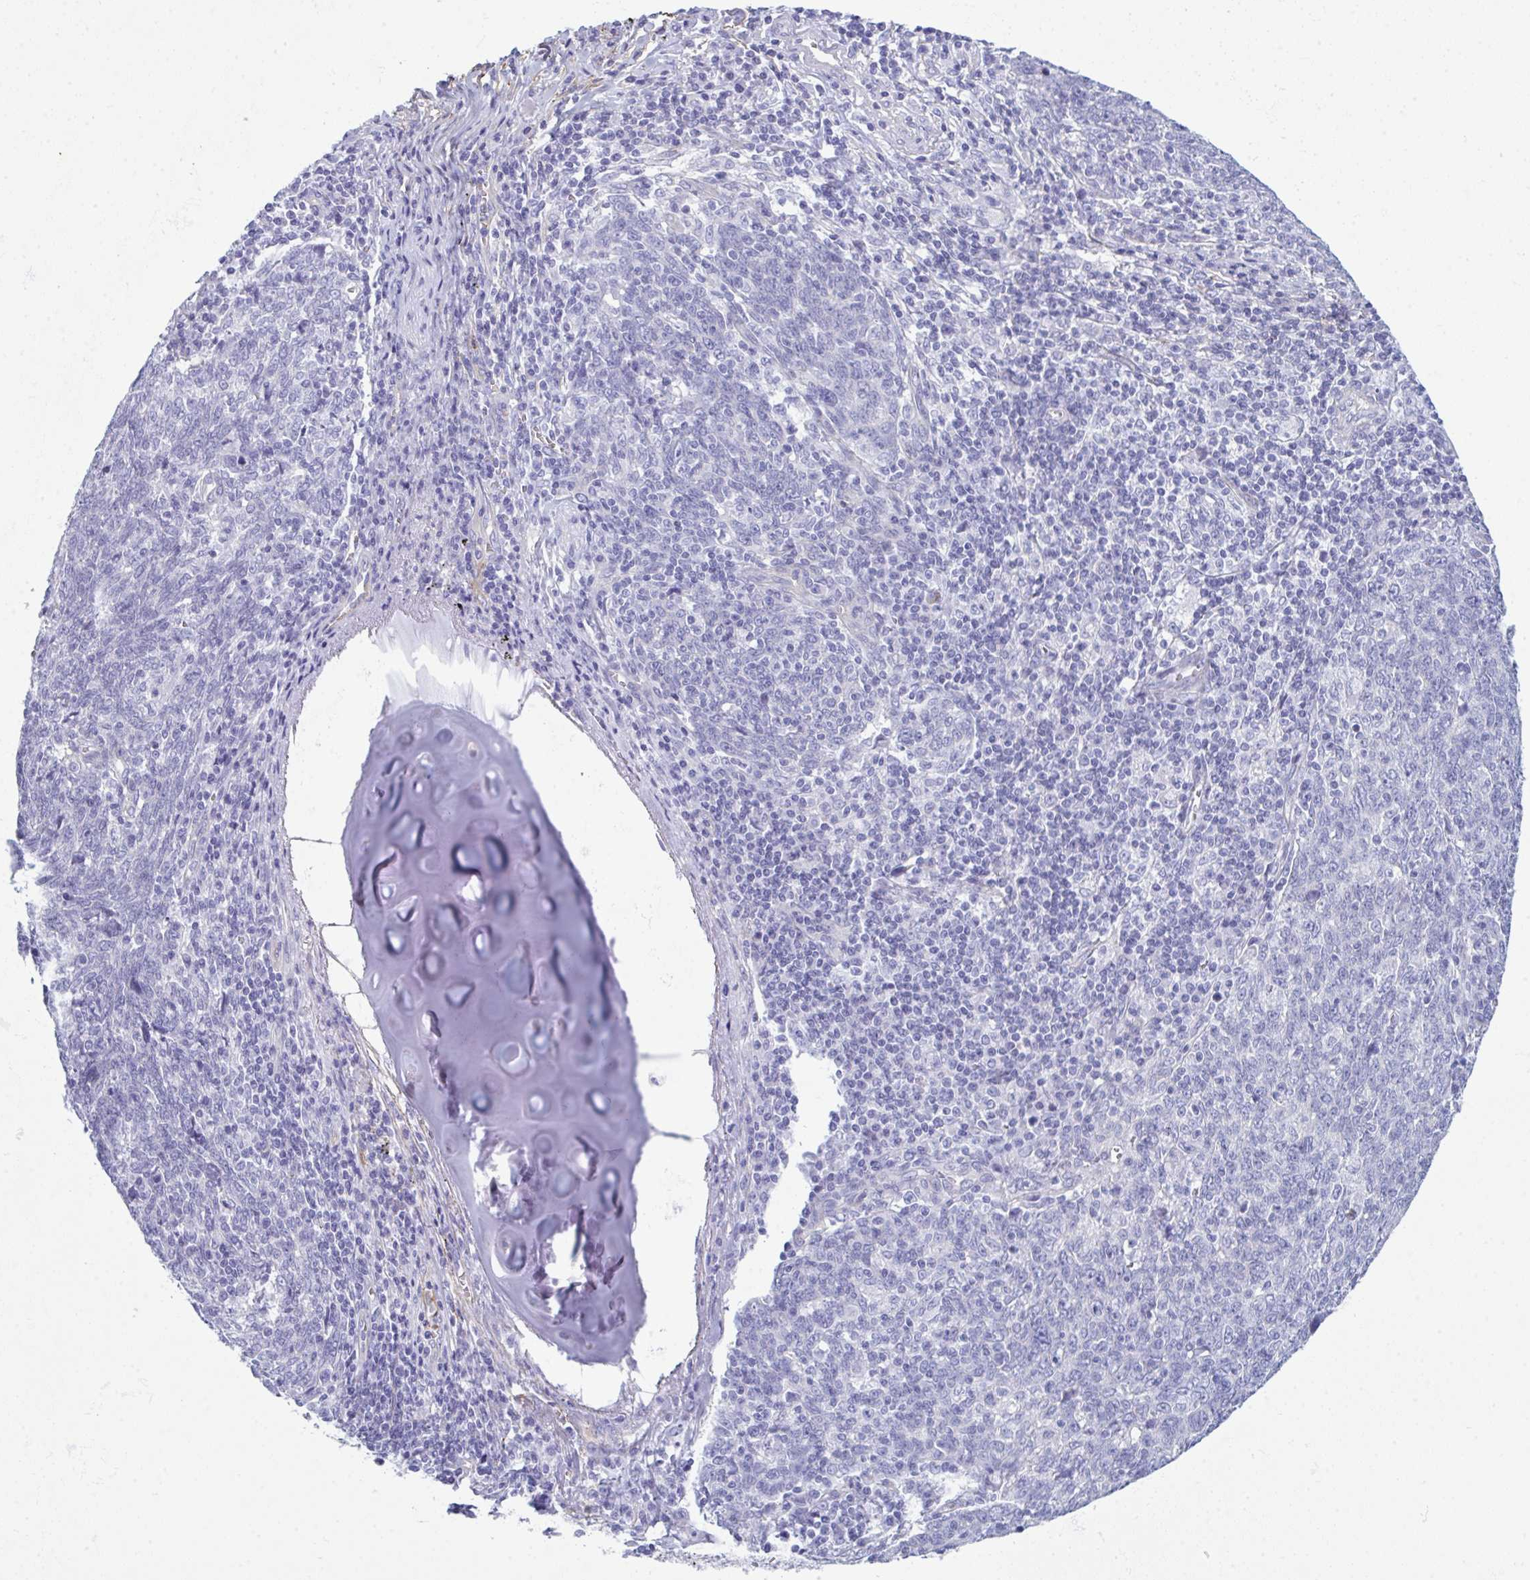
{"staining": {"intensity": "negative", "quantity": "none", "location": "none"}, "tissue": "lung cancer", "cell_type": "Tumor cells", "image_type": "cancer", "snomed": [{"axis": "morphology", "description": "Squamous cell carcinoma, NOS"}, {"axis": "topography", "description": "Lung"}], "caption": "Tumor cells are negative for protein expression in human lung squamous cell carcinoma.", "gene": "MYH10", "patient": {"sex": "female", "age": 72}}